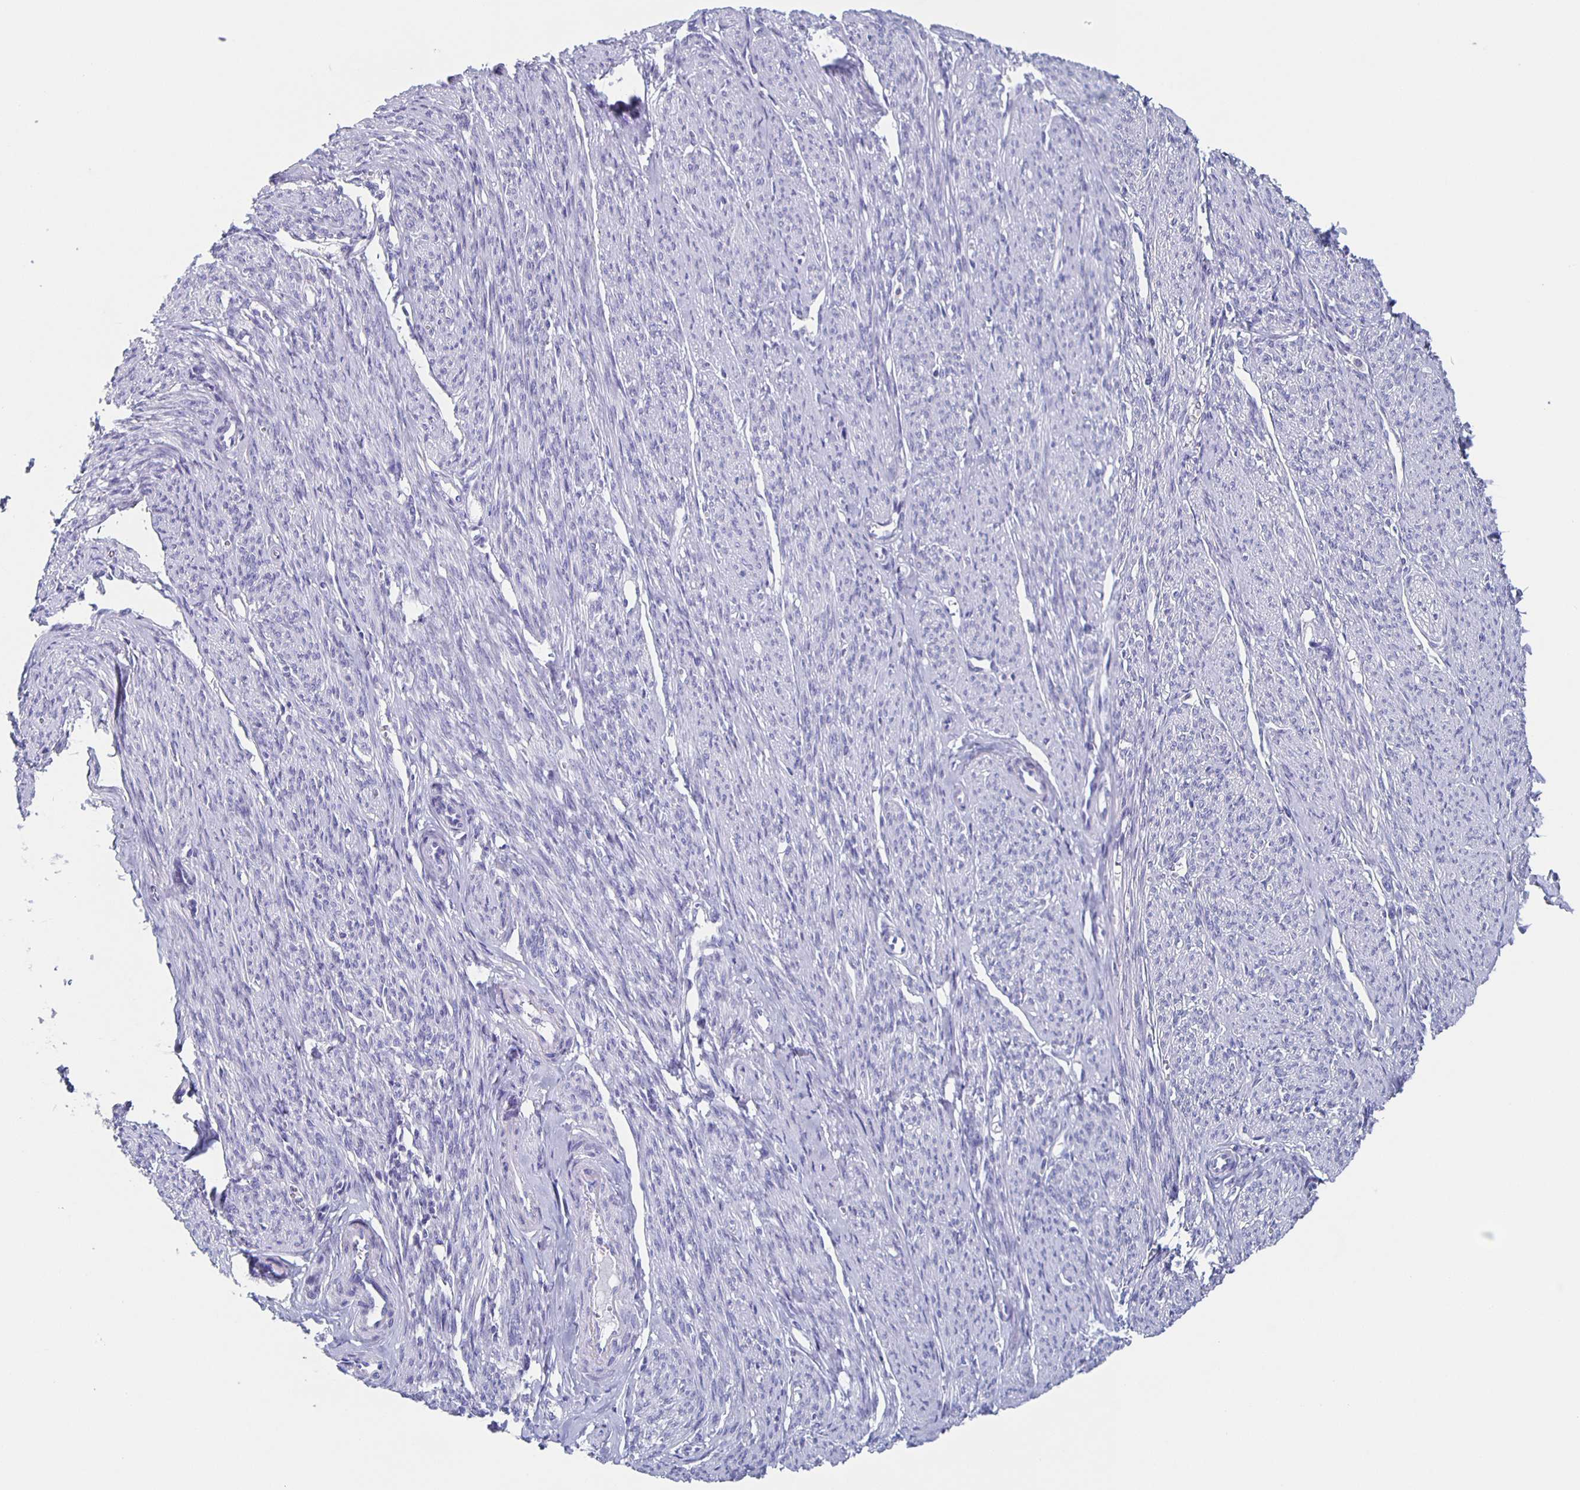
{"staining": {"intensity": "negative", "quantity": "none", "location": "none"}, "tissue": "smooth muscle", "cell_type": "Smooth muscle cells", "image_type": "normal", "snomed": [{"axis": "morphology", "description": "Normal tissue, NOS"}, {"axis": "topography", "description": "Smooth muscle"}], "caption": "An immunohistochemistry micrograph of benign smooth muscle is shown. There is no staining in smooth muscle cells of smooth muscle. Brightfield microscopy of immunohistochemistry (IHC) stained with DAB (3,3'-diaminobenzidine) (brown) and hematoxylin (blue), captured at high magnification.", "gene": "SLC34A2", "patient": {"sex": "female", "age": 65}}